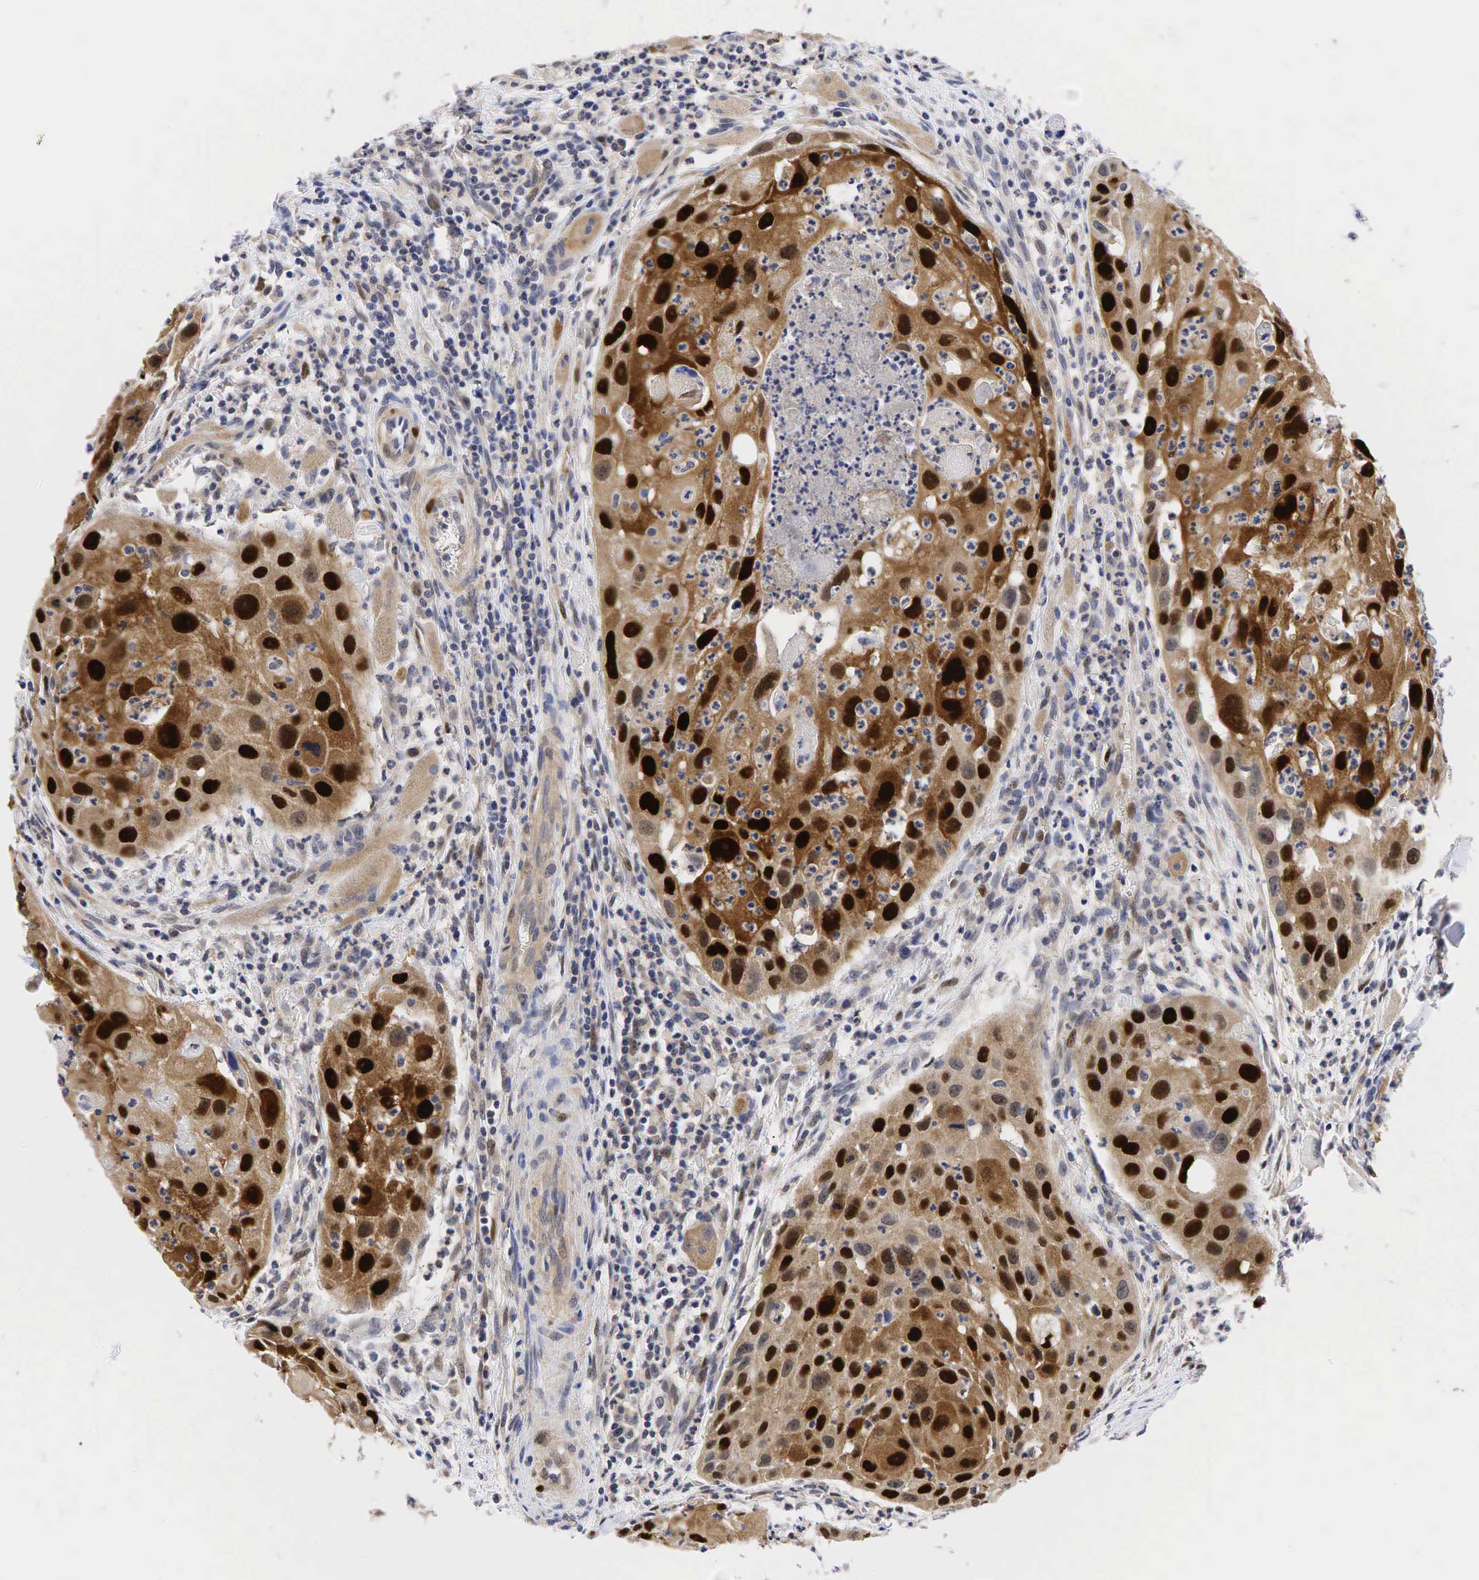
{"staining": {"intensity": "strong", "quantity": ">75%", "location": "cytoplasmic/membranous,nuclear"}, "tissue": "head and neck cancer", "cell_type": "Tumor cells", "image_type": "cancer", "snomed": [{"axis": "morphology", "description": "Squamous cell carcinoma, NOS"}, {"axis": "topography", "description": "Head-Neck"}], "caption": "A photomicrograph showing strong cytoplasmic/membranous and nuclear staining in approximately >75% of tumor cells in head and neck cancer, as visualized by brown immunohistochemical staining.", "gene": "CCND1", "patient": {"sex": "male", "age": 64}}